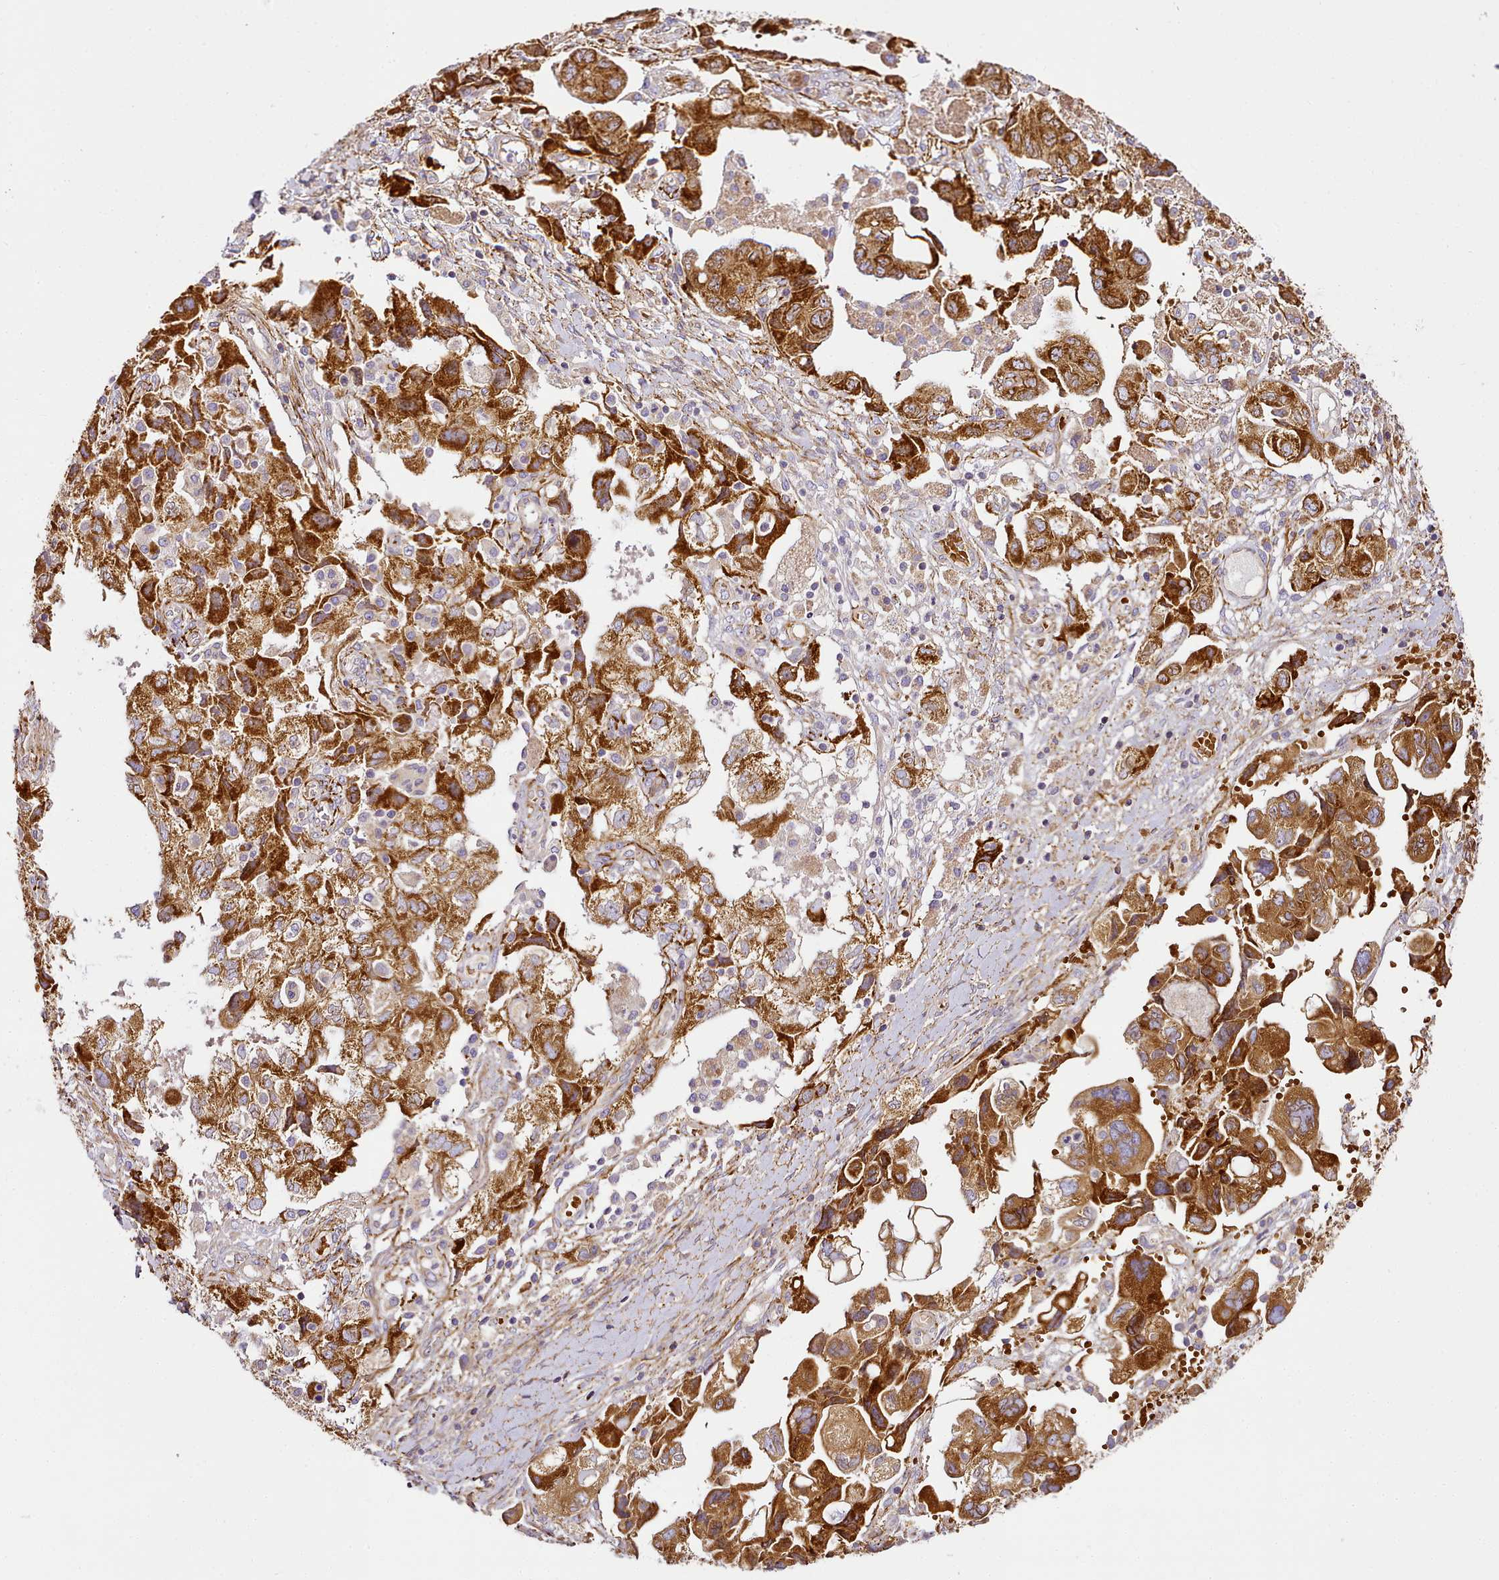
{"staining": {"intensity": "strong", "quantity": ">75%", "location": "cytoplasmic/membranous"}, "tissue": "ovarian cancer", "cell_type": "Tumor cells", "image_type": "cancer", "snomed": [{"axis": "morphology", "description": "Carcinoma, NOS"}, {"axis": "morphology", "description": "Cystadenocarcinoma, serous, NOS"}, {"axis": "topography", "description": "Ovary"}], "caption": "Immunohistochemistry (IHC) micrograph of ovarian carcinoma stained for a protein (brown), which displays high levels of strong cytoplasmic/membranous staining in approximately >75% of tumor cells.", "gene": "NBPF1", "patient": {"sex": "female", "age": 69}}